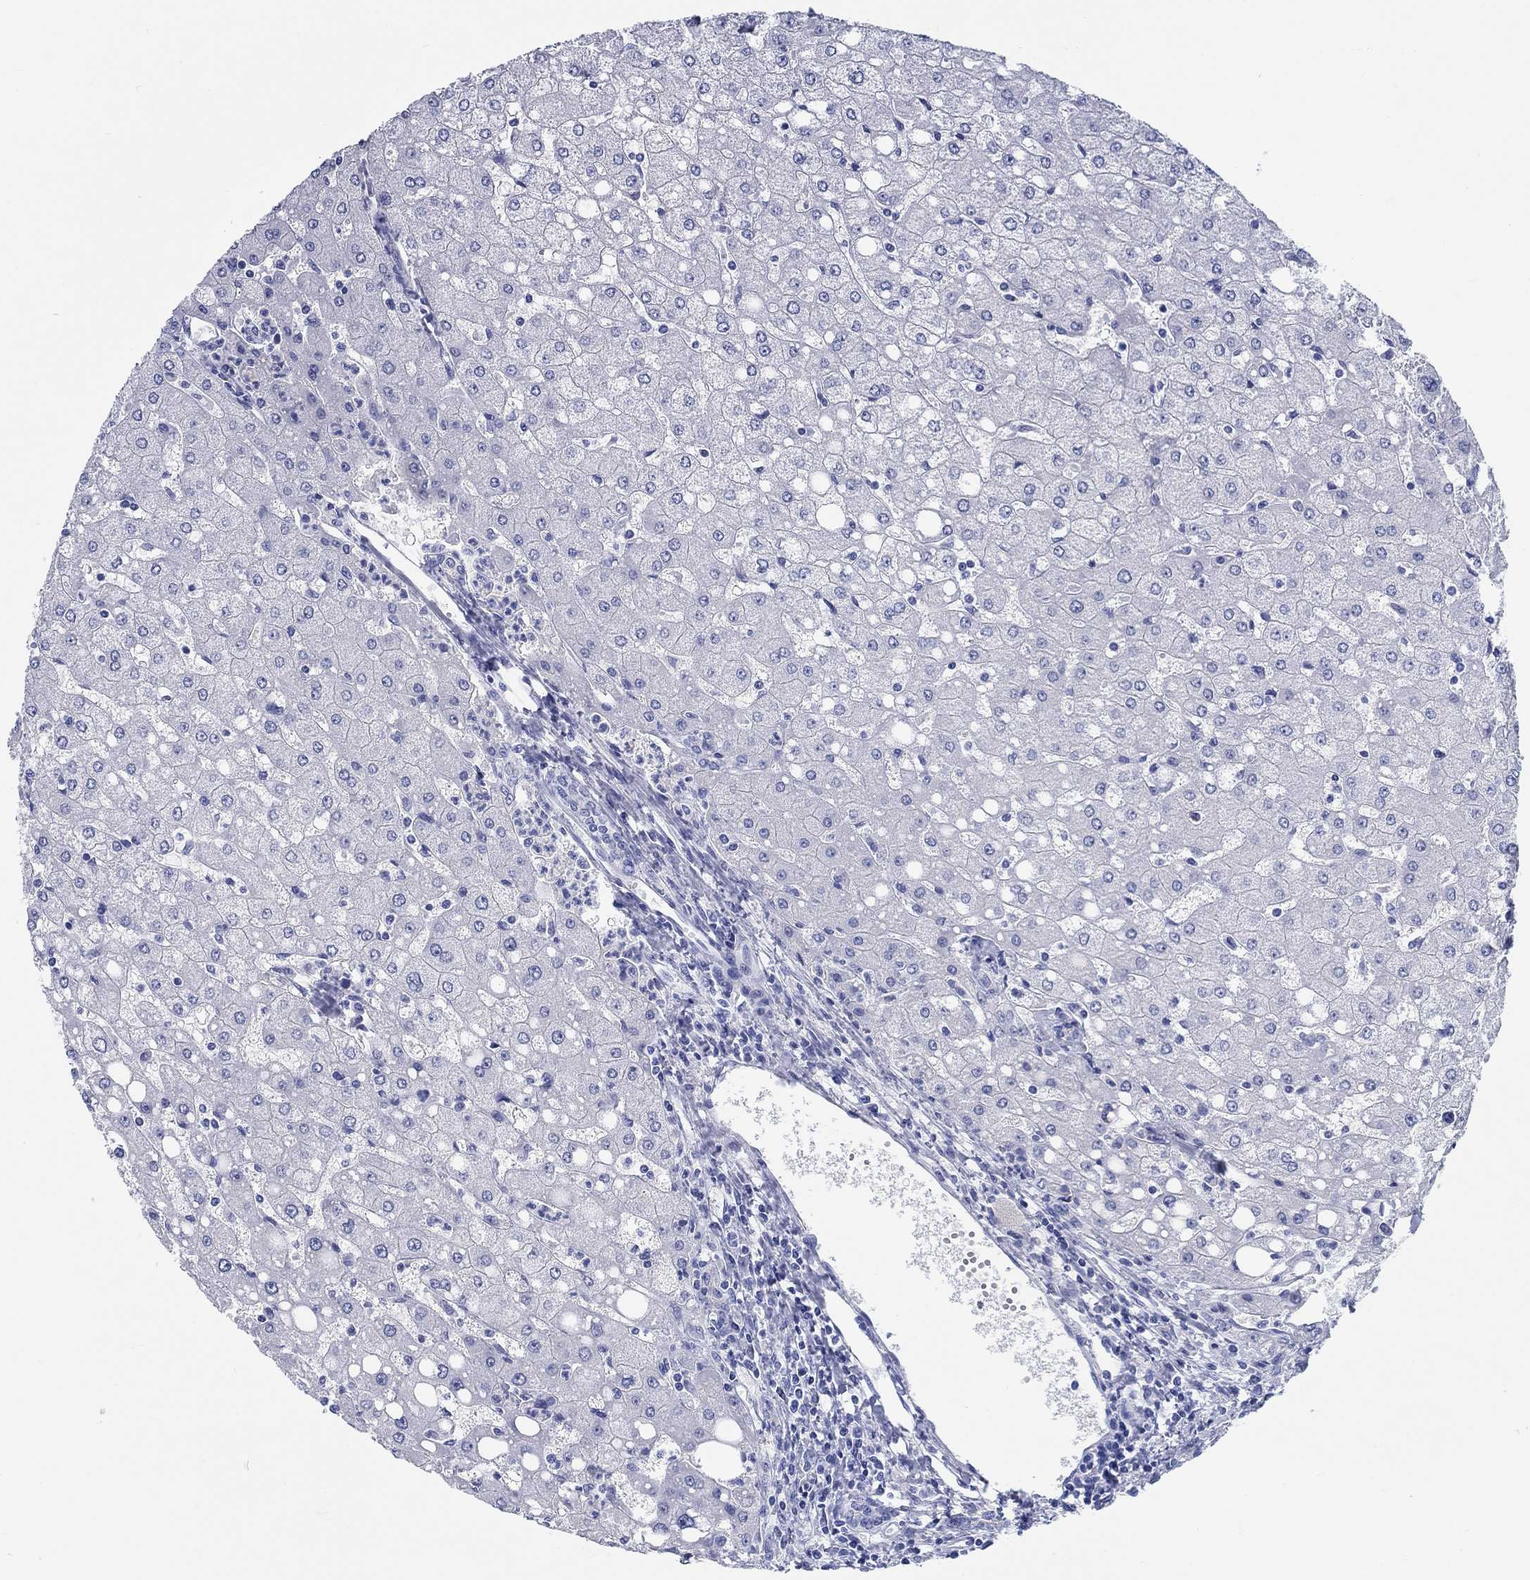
{"staining": {"intensity": "negative", "quantity": "none", "location": "none"}, "tissue": "liver", "cell_type": "Cholangiocytes", "image_type": "normal", "snomed": [{"axis": "morphology", "description": "Normal tissue, NOS"}, {"axis": "topography", "description": "Liver"}], "caption": "Cholangiocytes show no significant staining in unremarkable liver. (DAB (3,3'-diaminobenzidine) immunohistochemistry (IHC) with hematoxylin counter stain).", "gene": "RD3L", "patient": {"sex": "female", "age": 53}}